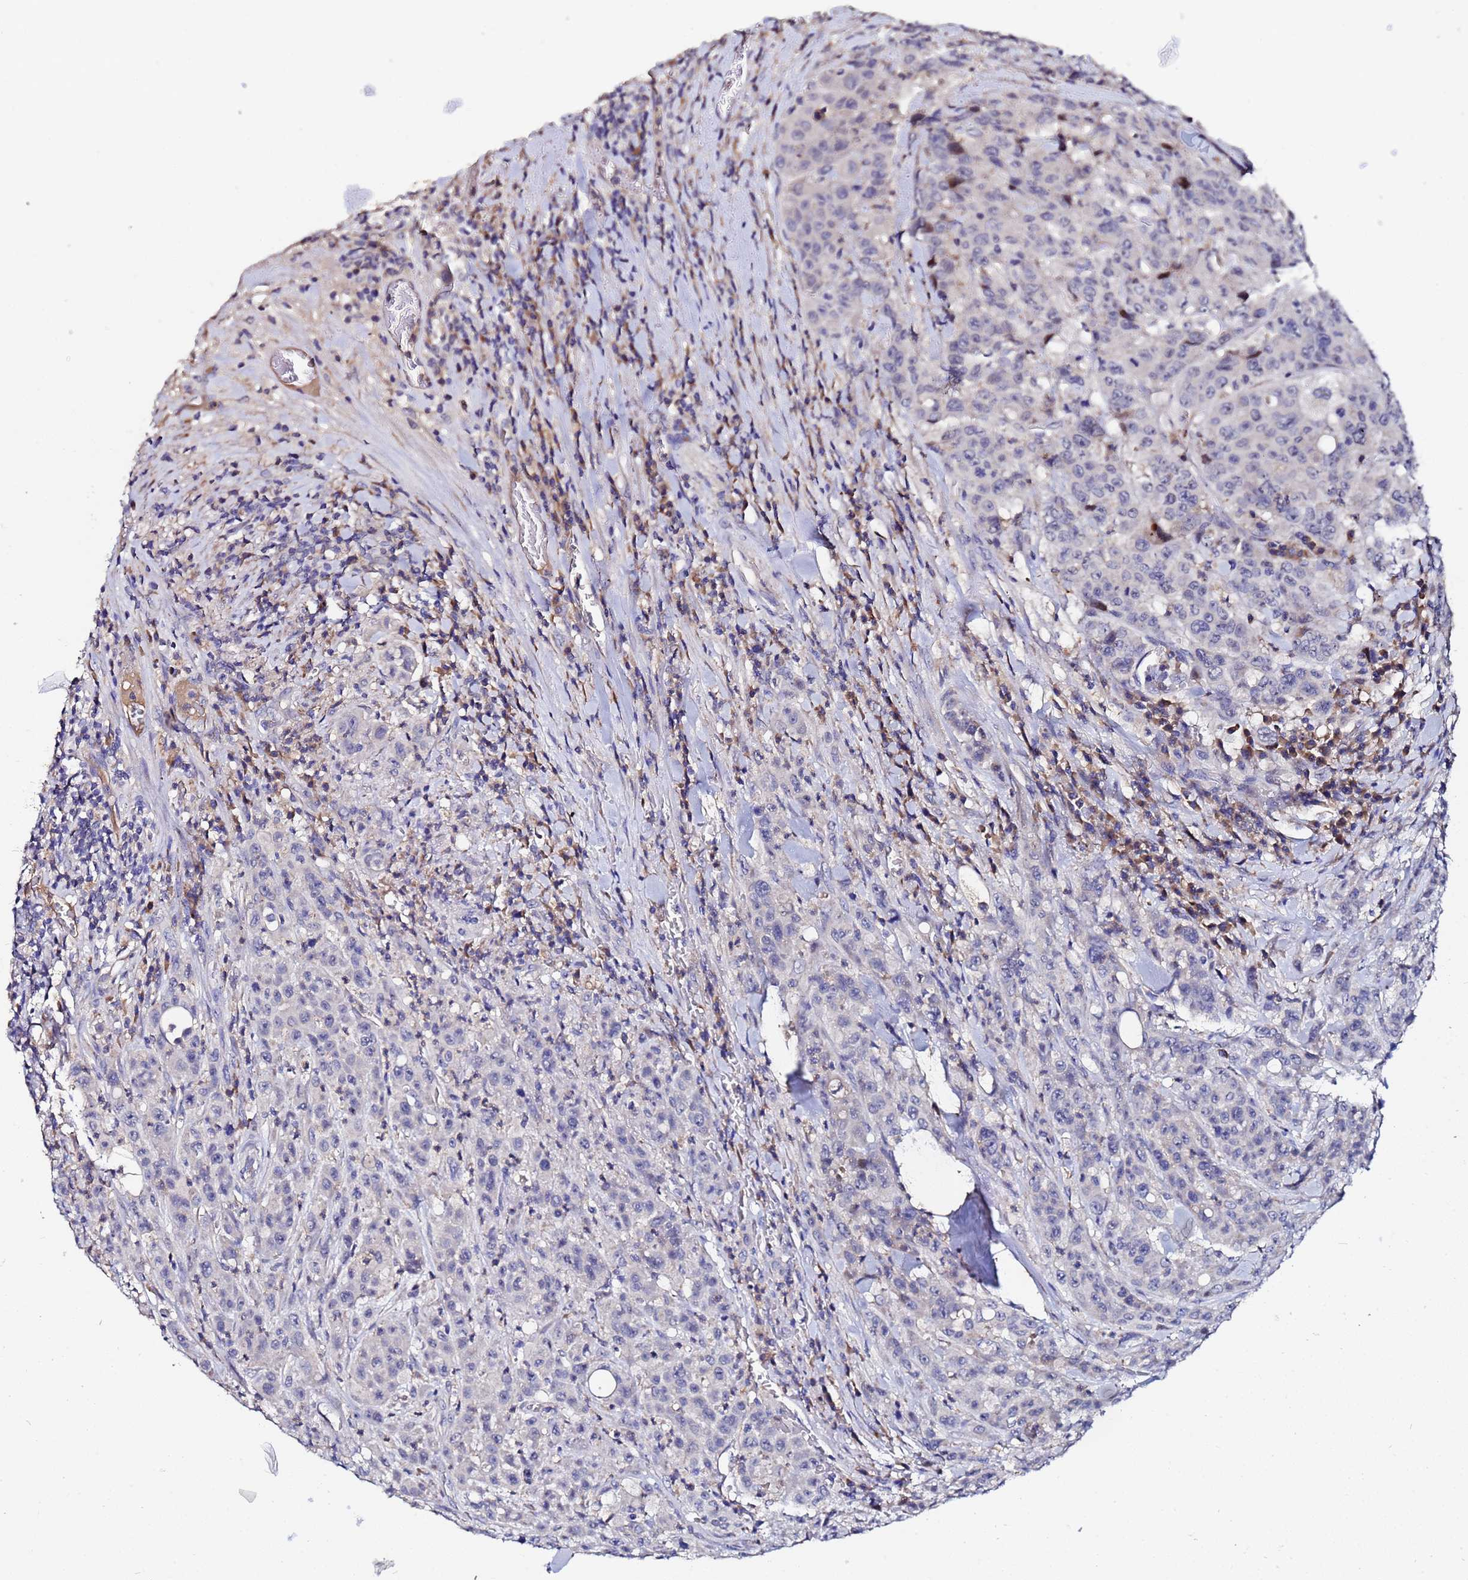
{"staining": {"intensity": "negative", "quantity": "none", "location": "none"}, "tissue": "colorectal cancer", "cell_type": "Tumor cells", "image_type": "cancer", "snomed": [{"axis": "morphology", "description": "Adenocarcinoma, NOS"}, {"axis": "topography", "description": "Colon"}], "caption": "This micrograph is of colorectal cancer stained with immunohistochemistry to label a protein in brown with the nuclei are counter-stained blue. There is no positivity in tumor cells.", "gene": "TCP10L", "patient": {"sex": "male", "age": 62}}